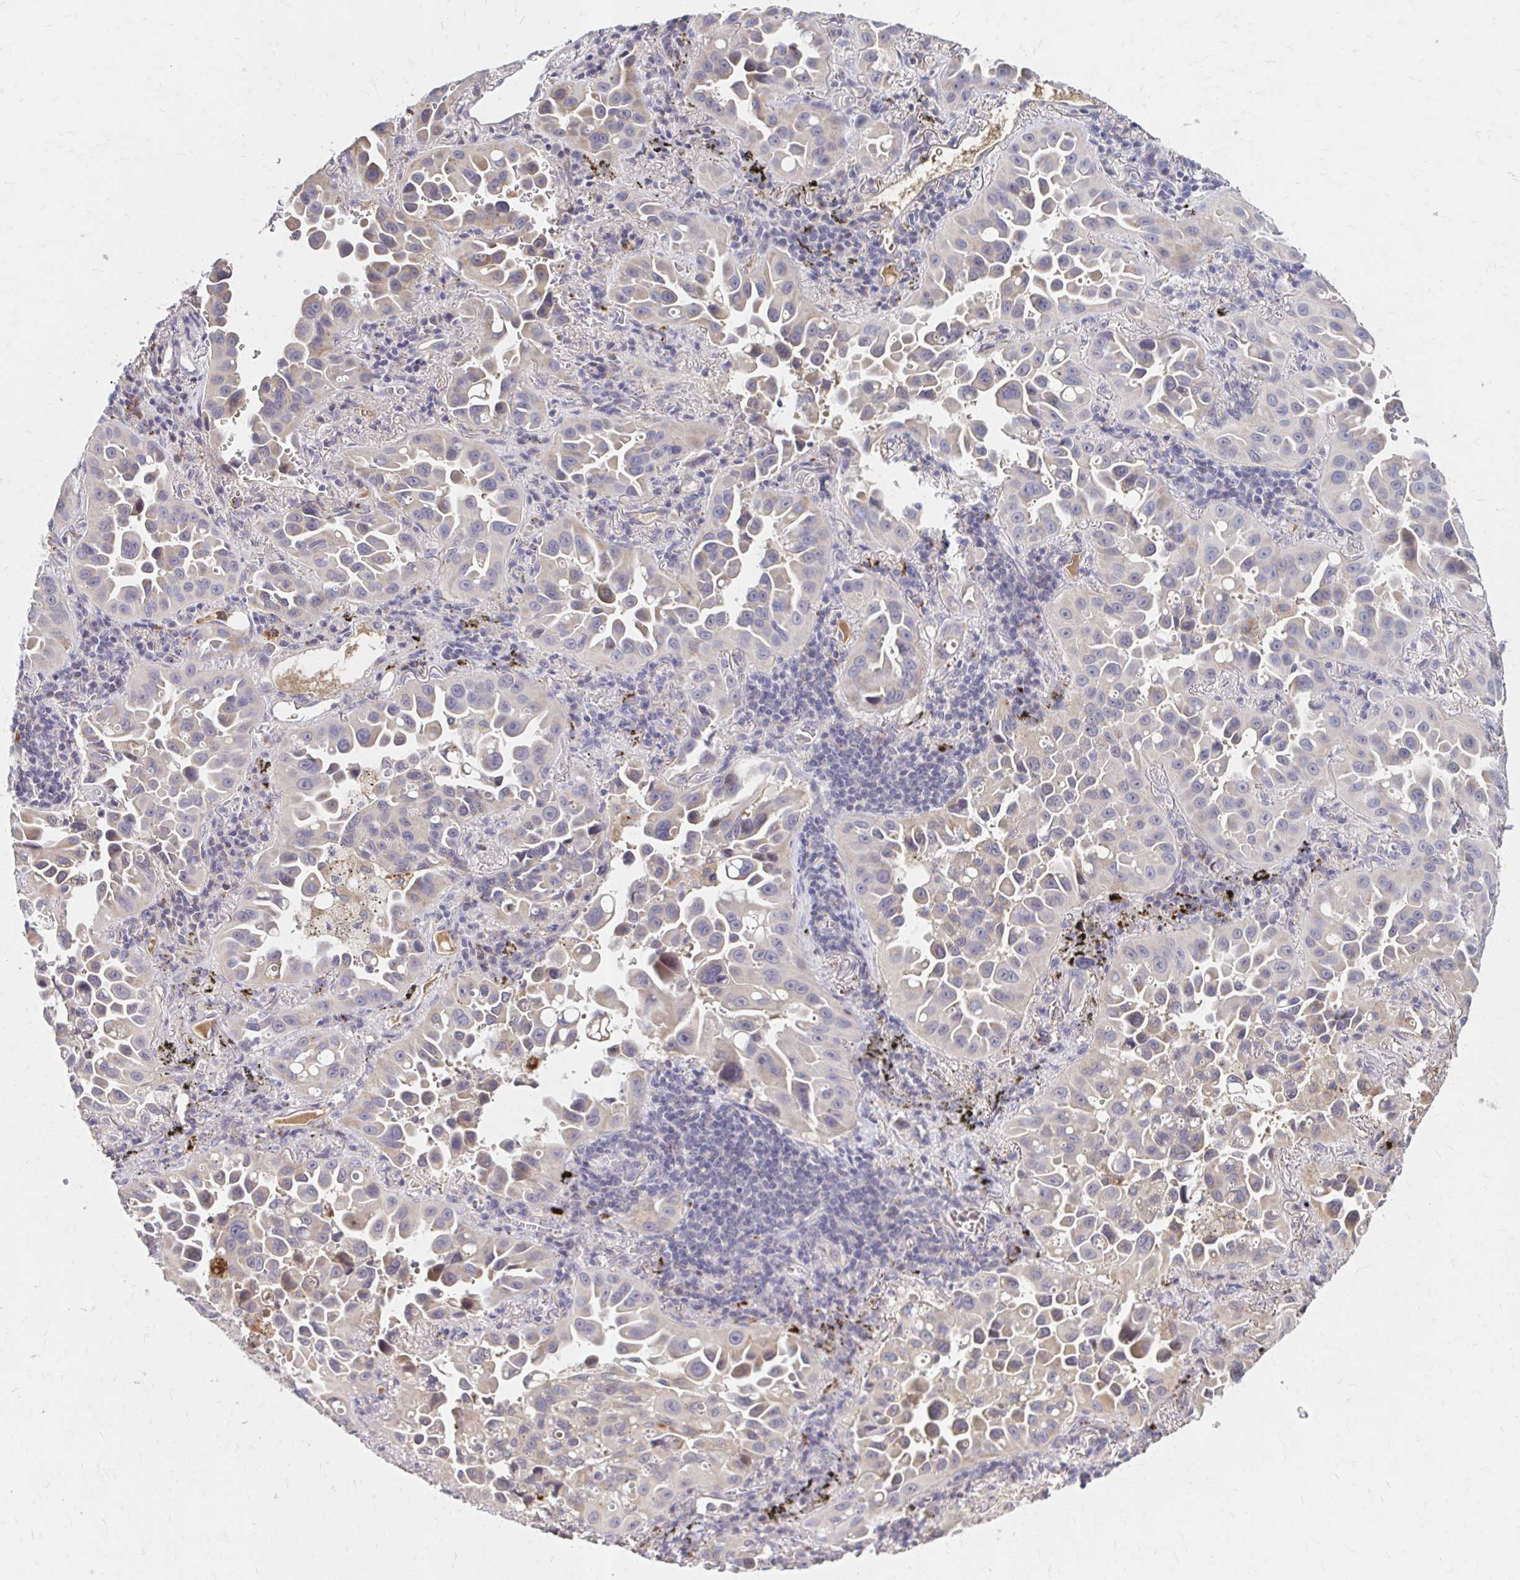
{"staining": {"intensity": "negative", "quantity": "none", "location": "none"}, "tissue": "lung cancer", "cell_type": "Tumor cells", "image_type": "cancer", "snomed": [{"axis": "morphology", "description": "Adenocarcinoma, NOS"}, {"axis": "topography", "description": "Lung"}], "caption": "Immunohistochemical staining of lung cancer (adenocarcinoma) reveals no significant staining in tumor cells. (IHC, brightfield microscopy, high magnification).", "gene": "HMGCS2", "patient": {"sex": "male", "age": 68}}